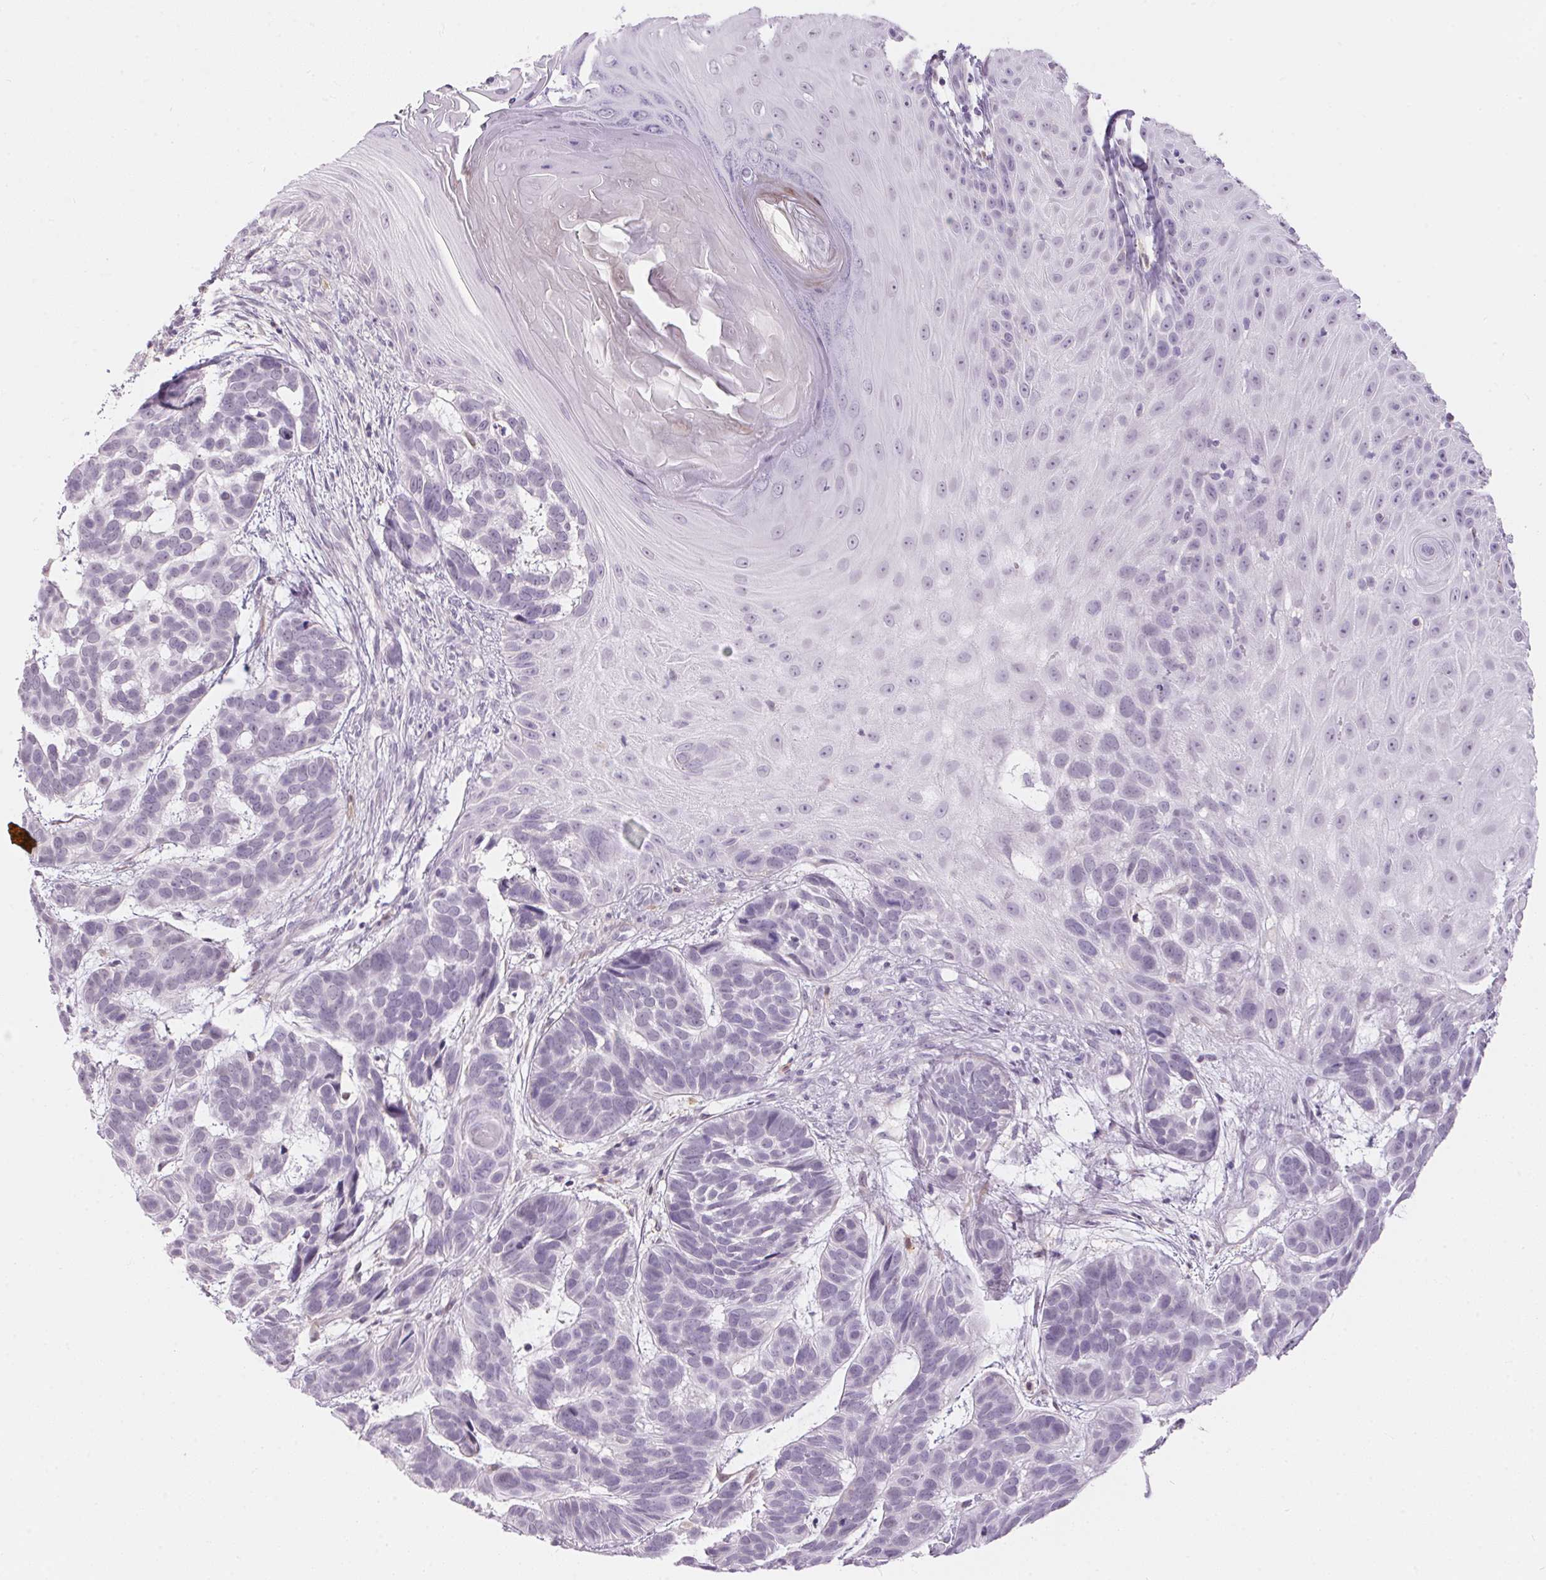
{"staining": {"intensity": "negative", "quantity": "none", "location": "none"}, "tissue": "skin cancer", "cell_type": "Tumor cells", "image_type": "cancer", "snomed": [{"axis": "morphology", "description": "Basal cell carcinoma"}, {"axis": "topography", "description": "Skin"}], "caption": "Immunohistochemistry photomicrograph of human skin cancer stained for a protein (brown), which shows no staining in tumor cells.", "gene": "CADPS", "patient": {"sex": "male", "age": 78}}